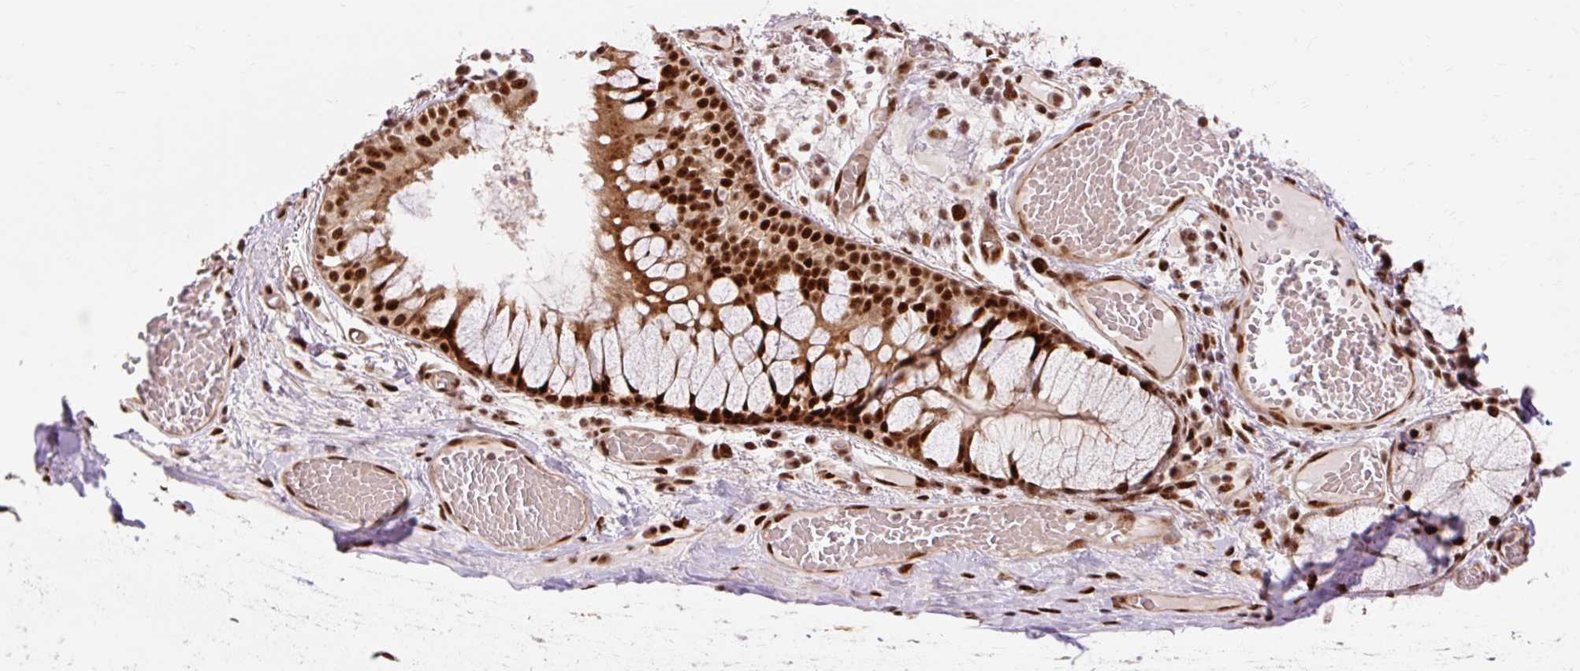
{"staining": {"intensity": "strong", "quantity": ">75%", "location": "nuclear"}, "tissue": "soft tissue", "cell_type": "Chondrocytes", "image_type": "normal", "snomed": [{"axis": "morphology", "description": "Normal tissue, NOS"}, {"axis": "topography", "description": "Cartilage tissue"}, {"axis": "topography", "description": "Bronchus"}], "caption": "The immunohistochemical stain highlights strong nuclear expression in chondrocytes of benign soft tissue.", "gene": "MECOM", "patient": {"sex": "male", "age": 56}}